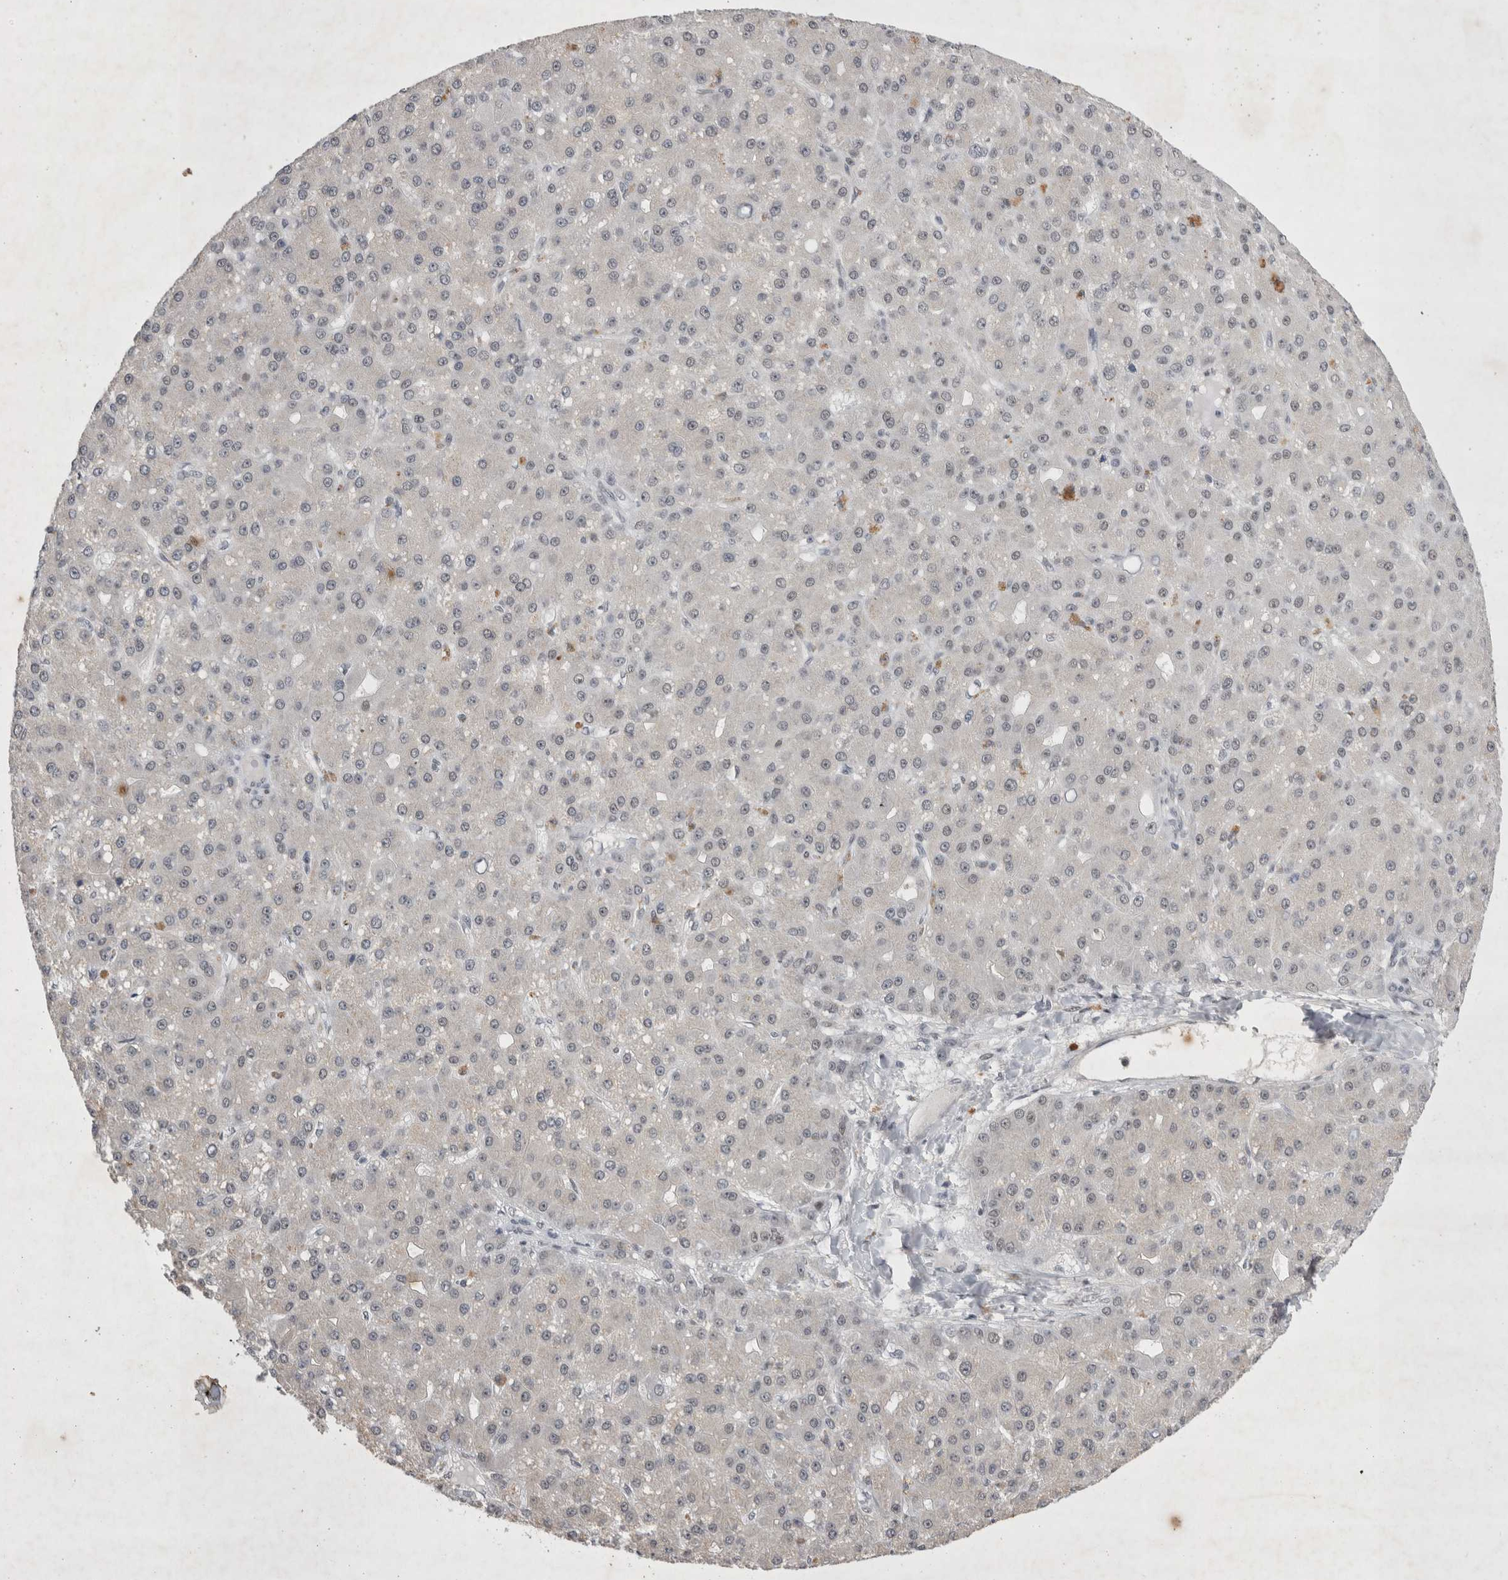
{"staining": {"intensity": "negative", "quantity": "none", "location": "none"}, "tissue": "liver cancer", "cell_type": "Tumor cells", "image_type": "cancer", "snomed": [{"axis": "morphology", "description": "Carcinoma, Hepatocellular, NOS"}, {"axis": "topography", "description": "Liver"}], "caption": "This image is of liver cancer (hepatocellular carcinoma) stained with immunohistochemistry (IHC) to label a protein in brown with the nuclei are counter-stained blue. There is no positivity in tumor cells.", "gene": "RBM6", "patient": {"sex": "male", "age": 67}}